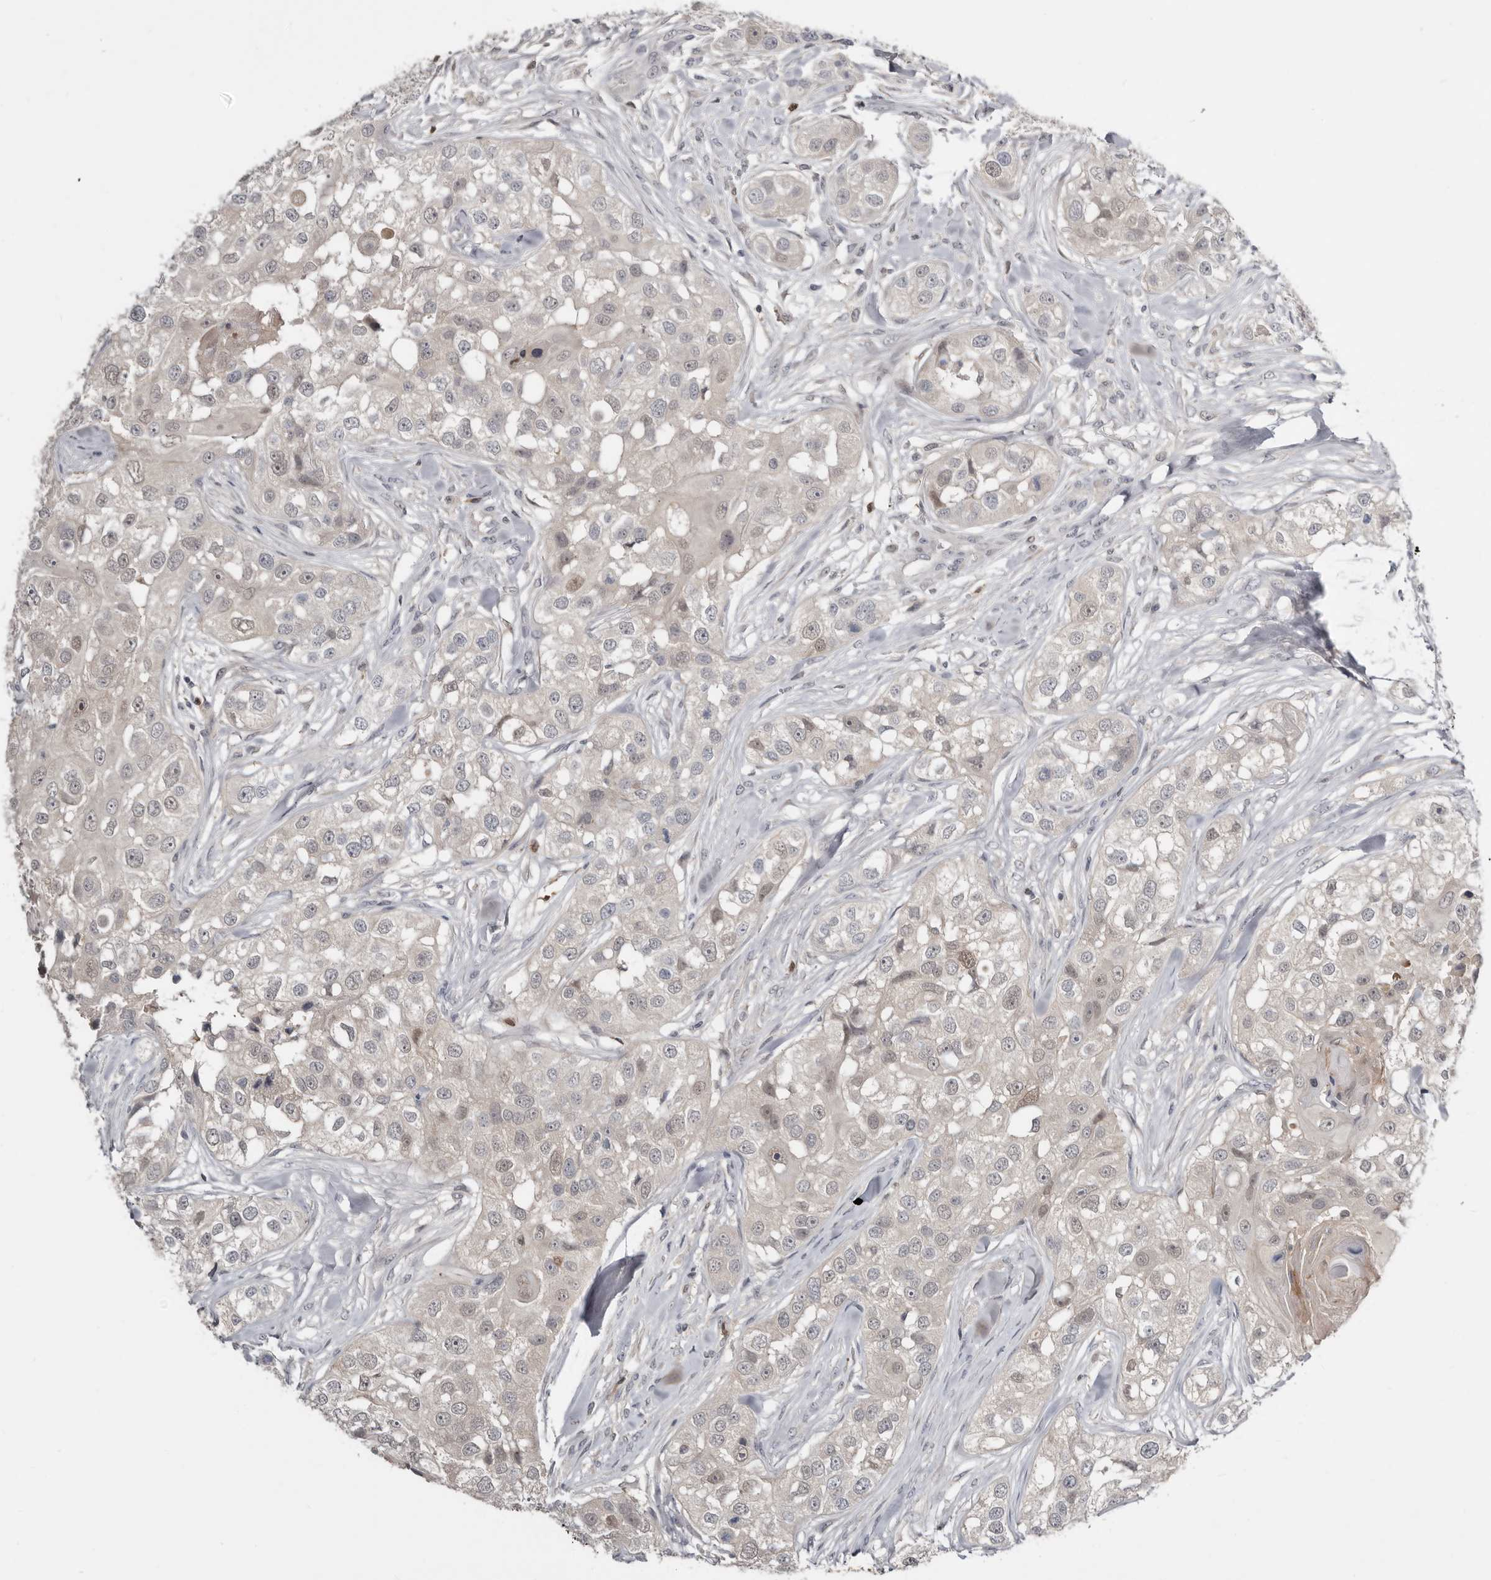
{"staining": {"intensity": "weak", "quantity": "<25%", "location": "nuclear"}, "tissue": "head and neck cancer", "cell_type": "Tumor cells", "image_type": "cancer", "snomed": [{"axis": "morphology", "description": "Normal tissue, NOS"}, {"axis": "morphology", "description": "Squamous cell carcinoma, NOS"}, {"axis": "topography", "description": "Skeletal muscle"}, {"axis": "topography", "description": "Head-Neck"}], "caption": "The micrograph exhibits no staining of tumor cells in head and neck cancer (squamous cell carcinoma).", "gene": "RBKS", "patient": {"sex": "male", "age": 51}}